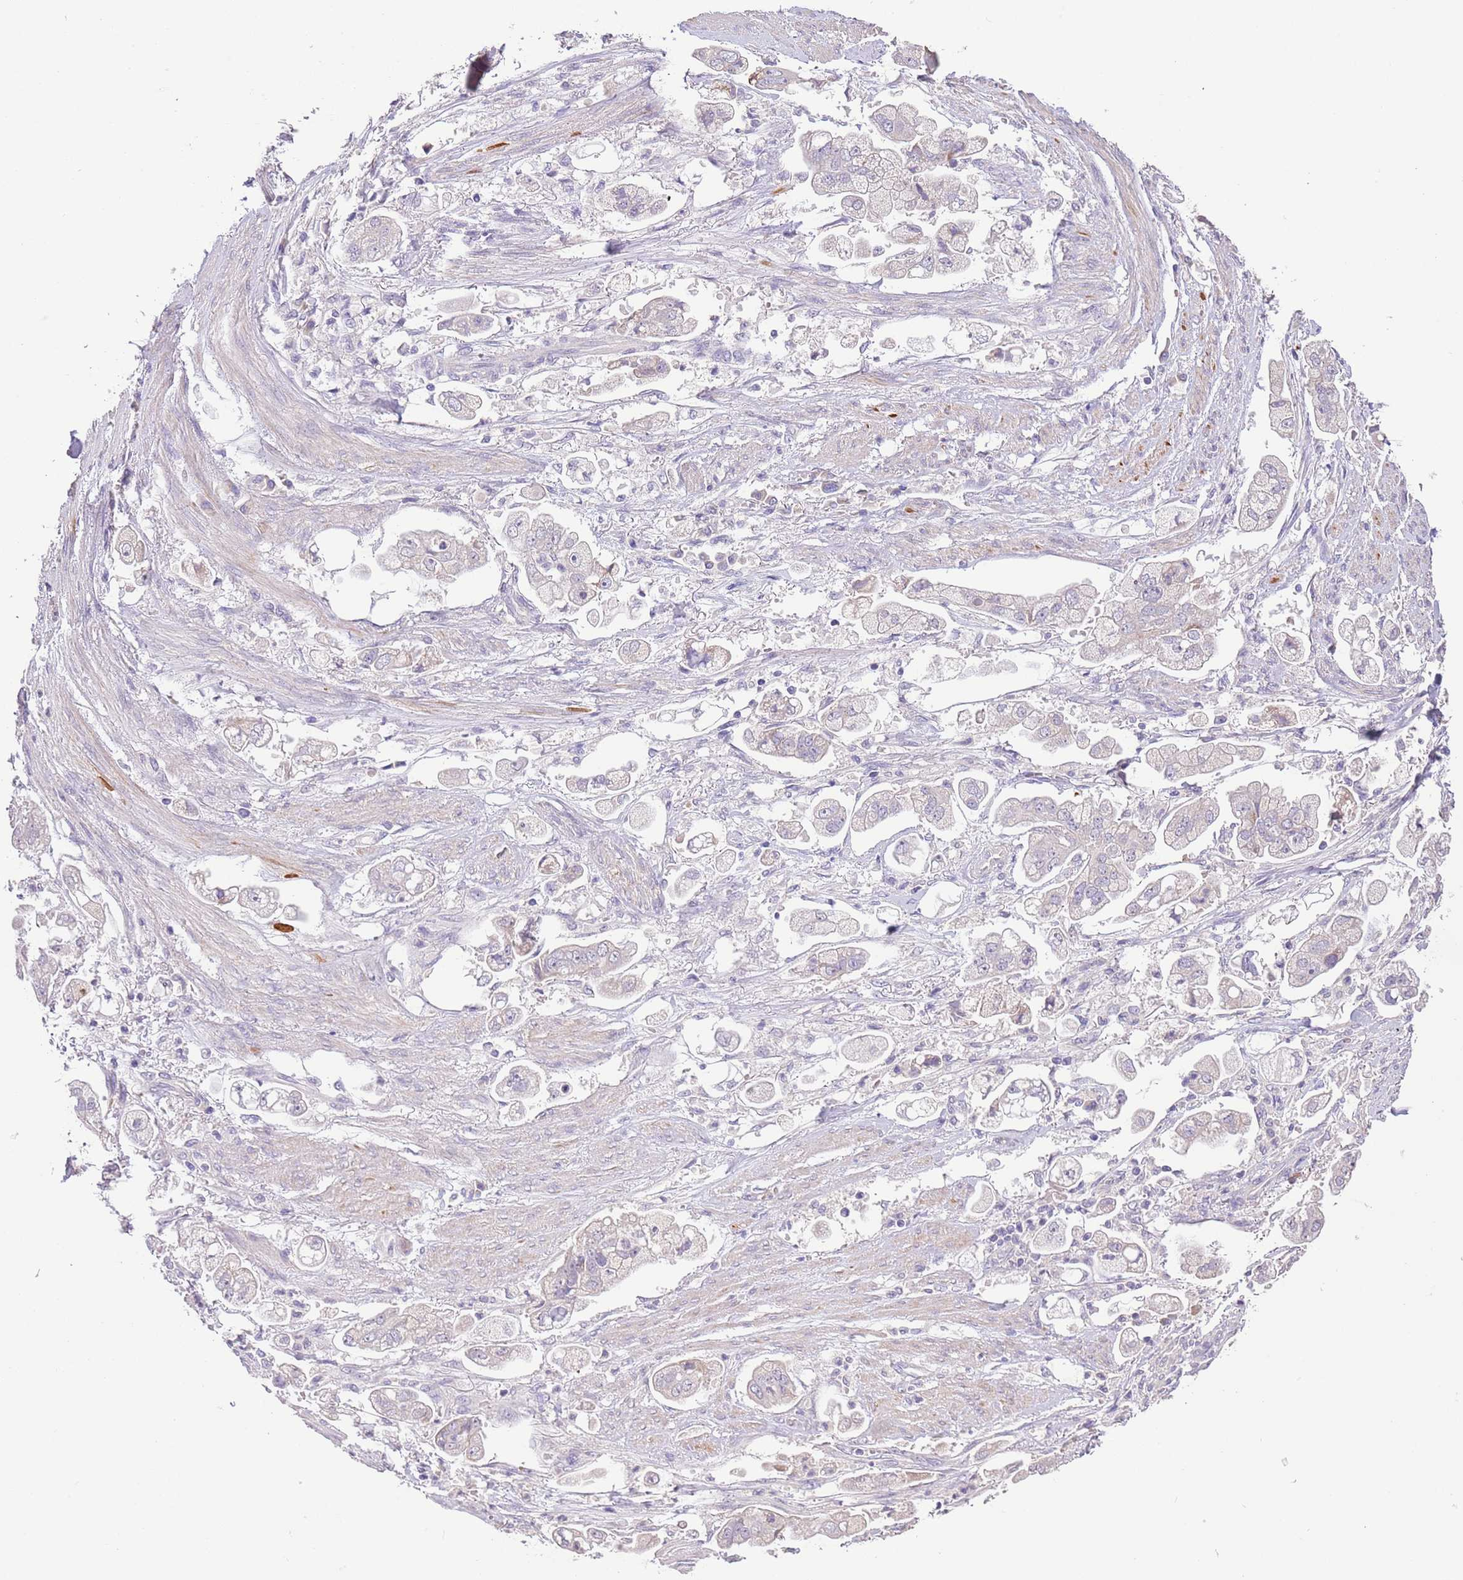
{"staining": {"intensity": "negative", "quantity": "none", "location": "none"}, "tissue": "stomach cancer", "cell_type": "Tumor cells", "image_type": "cancer", "snomed": [{"axis": "morphology", "description": "Adenocarcinoma, NOS"}, {"axis": "topography", "description": "Stomach"}], "caption": "This is an immunohistochemistry photomicrograph of stomach adenocarcinoma. There is no staining in tumor cells.", "gene": "ZNF658", "patient": {"sex": "male", "age": 62}}